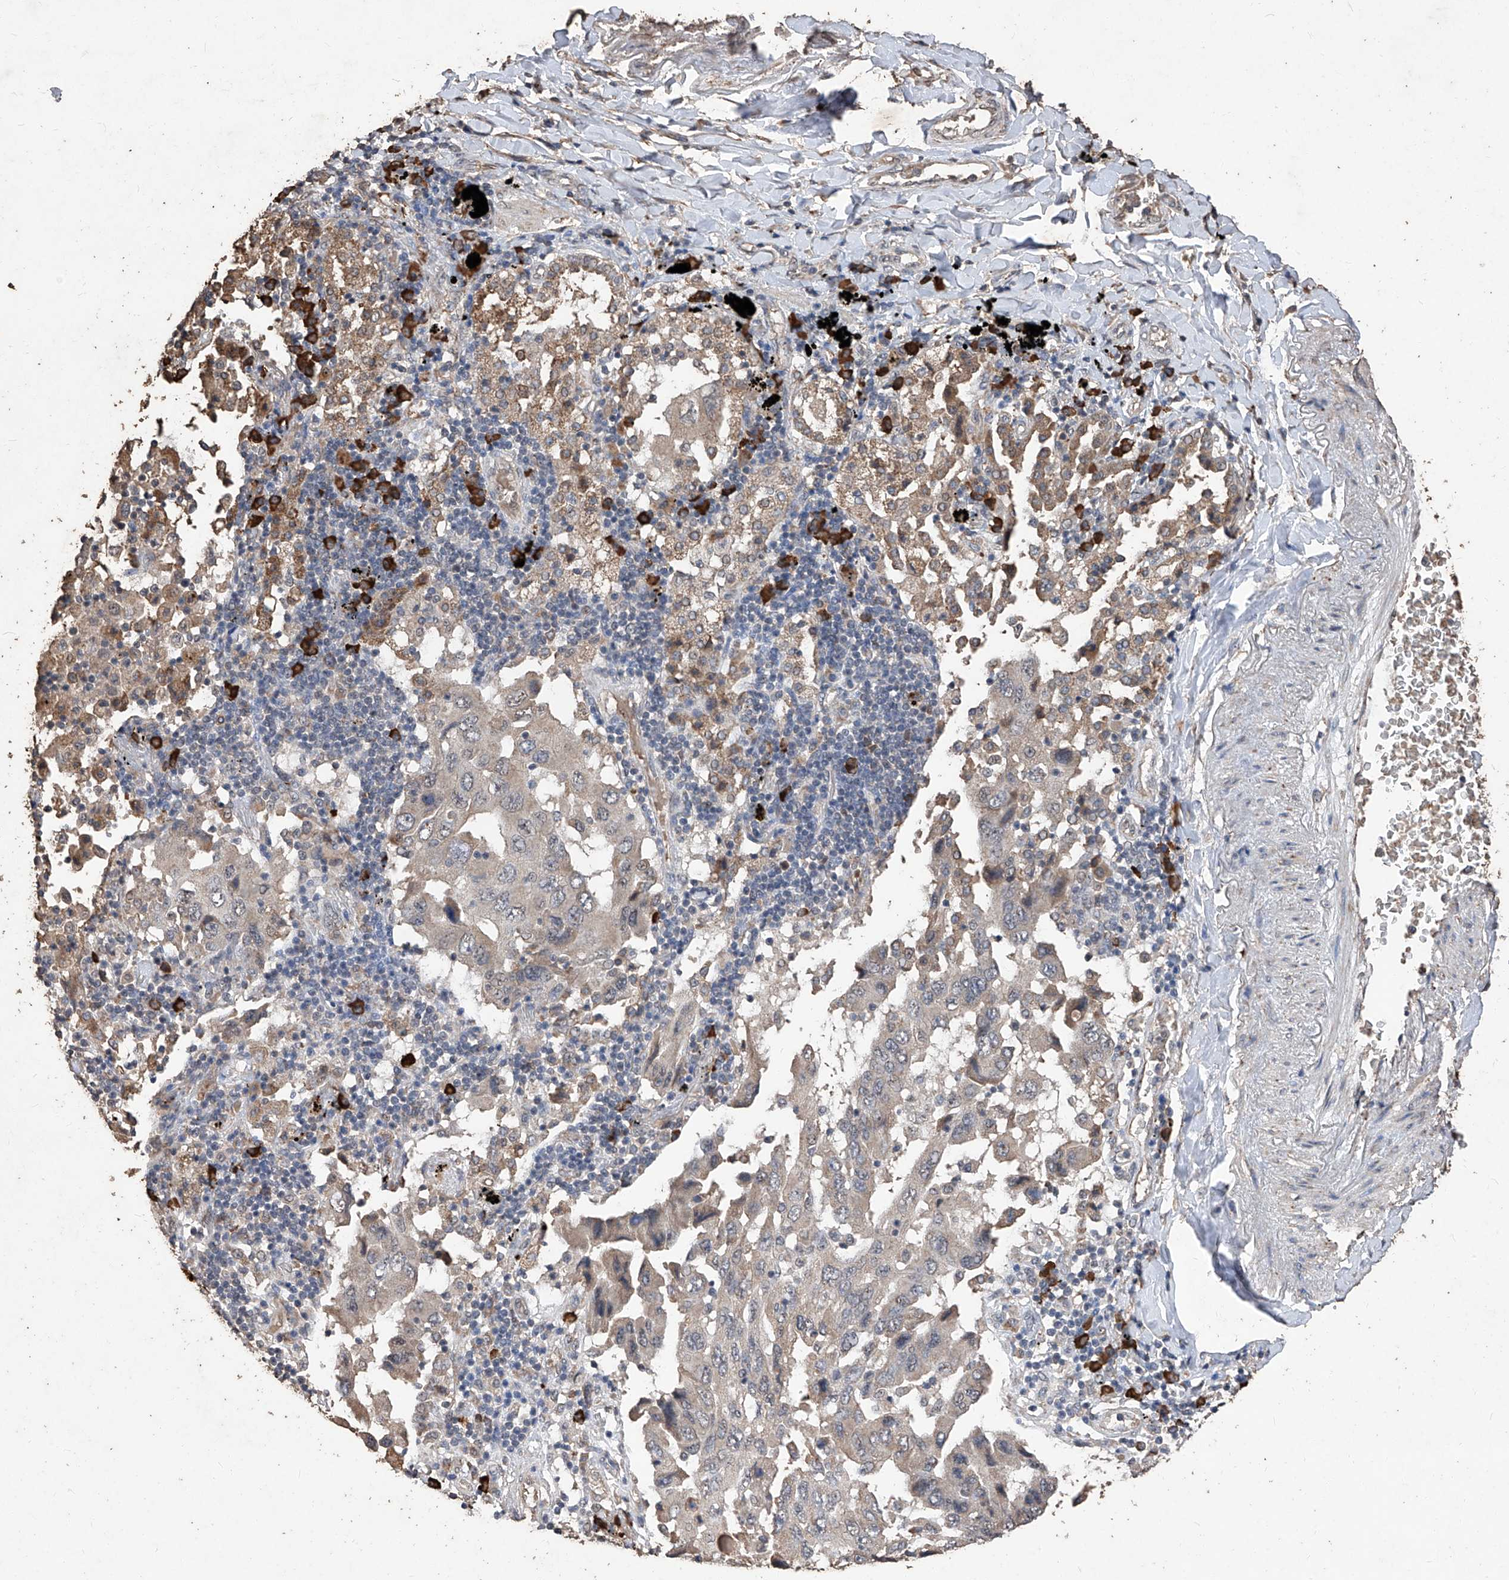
{"staining": {"intensity": "weak", "quantity": ">75%", "location": "cytoplasmic/membranous"}, "tissue": "lung cancer", "cell_type": "Tumor cells", "image_type": "cancer", "snomed": [{"axis": "morphology", "description": "Adenocarcinoma, NOS"}, {"axis": "topography", "description": "Lung"}], "caption": "Lung cancer stained with a brown dye exhibits weak cytoplasmic/membranous positive expression in about >75% of tumor cells.", "gene": "EML1", "patient": {"sex": "female", "age": 65}}